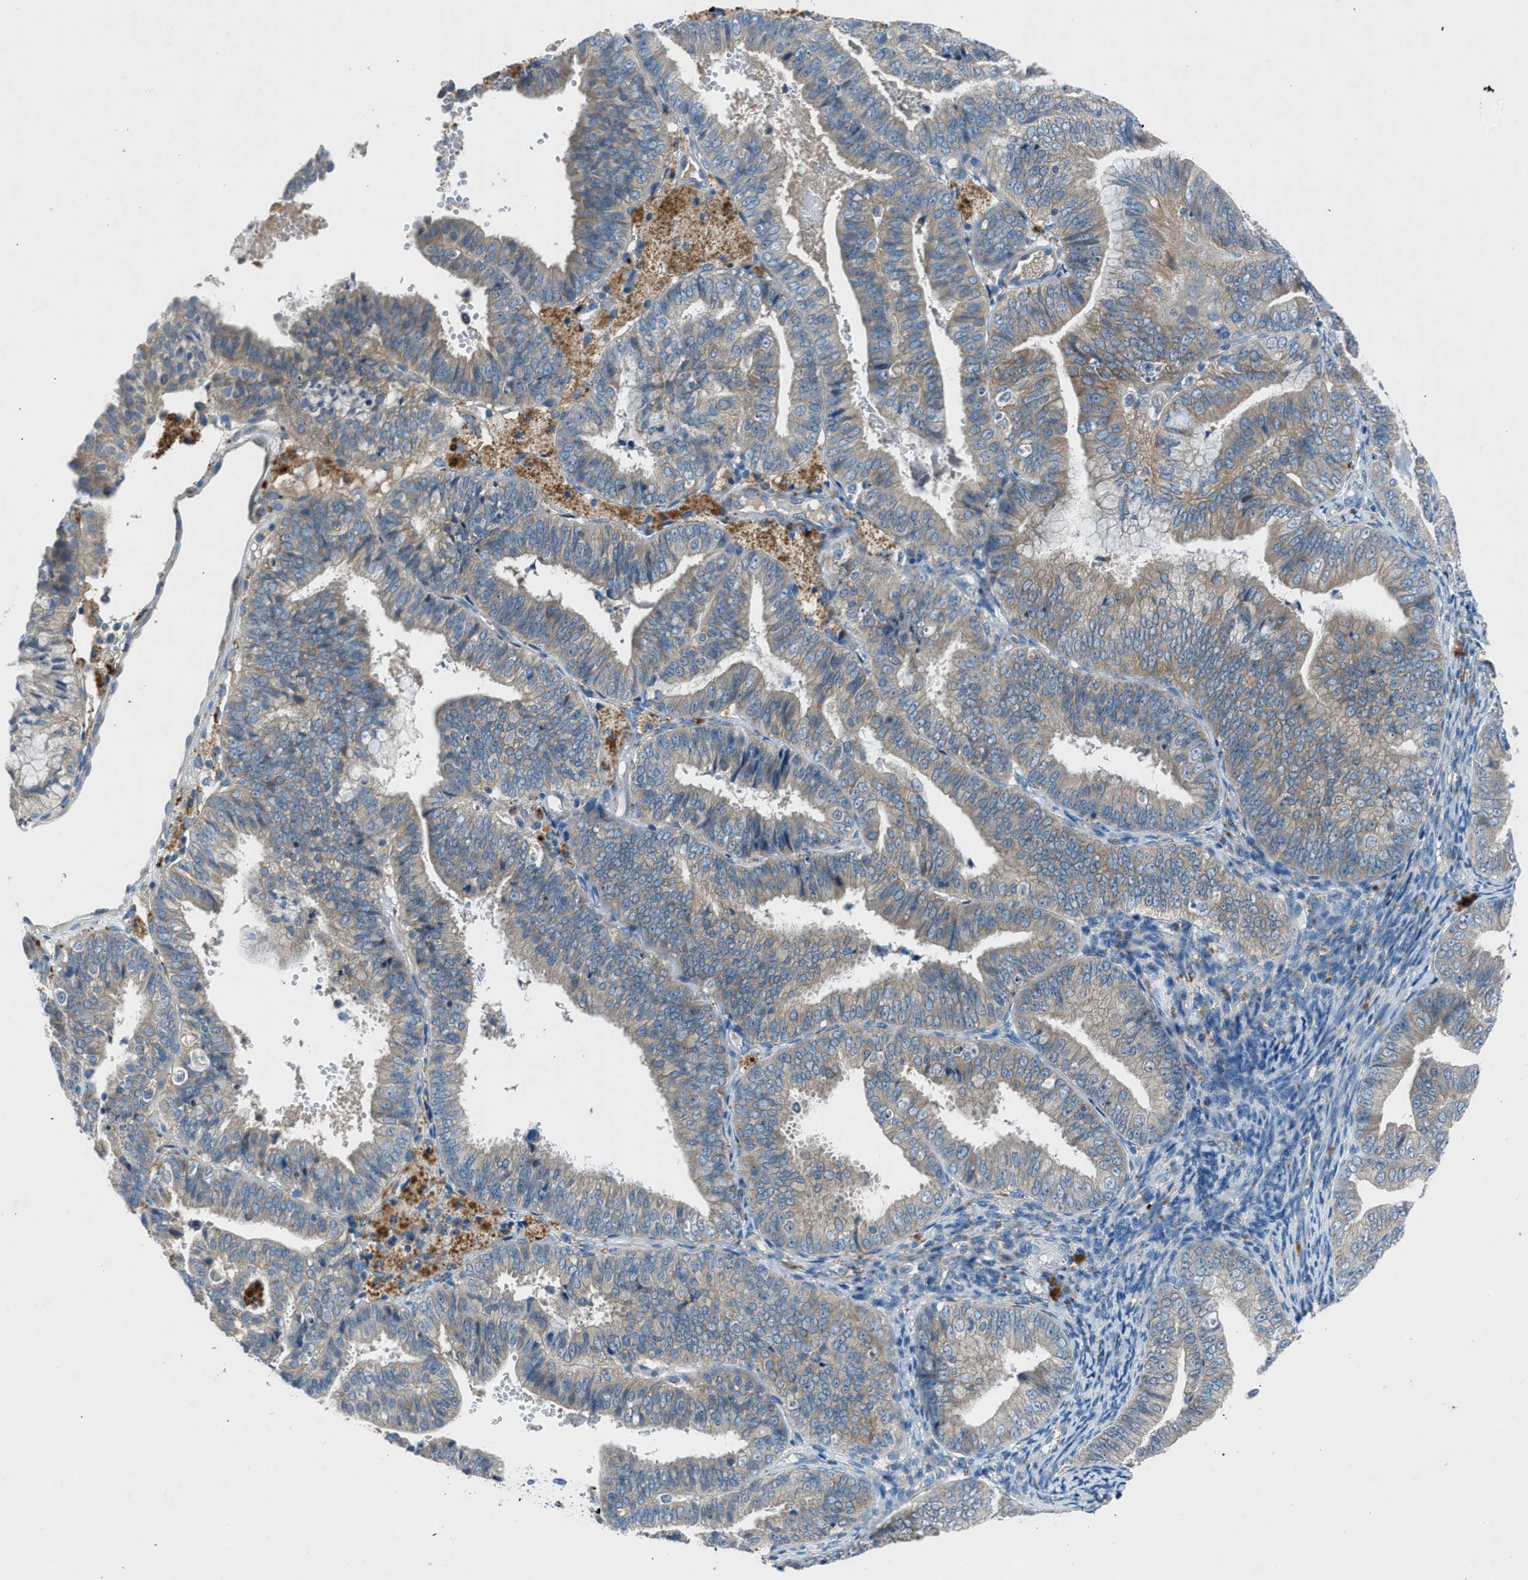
{"staining": {"intensity": "weak", "quantity": "25%-75%", "location": "cytoplasmic/membranous"}, "tissue": "endometrial cancer", "cell_type": "Tumor cells", "image_type": "cancer", "snomed": [{"axis": "morphology", "description": "Adenocarcinoma, NOS"}, {"axis": "topography", "description": "Endometrium"}], "caption": "The immunohistochemical stain shows weak cytoplasmic/membranous expression in tumor cells of adenocarcinoma (endometrial) tissue.", "gene": "BMP1", "patient": {"sex": "female", "age": 63}}